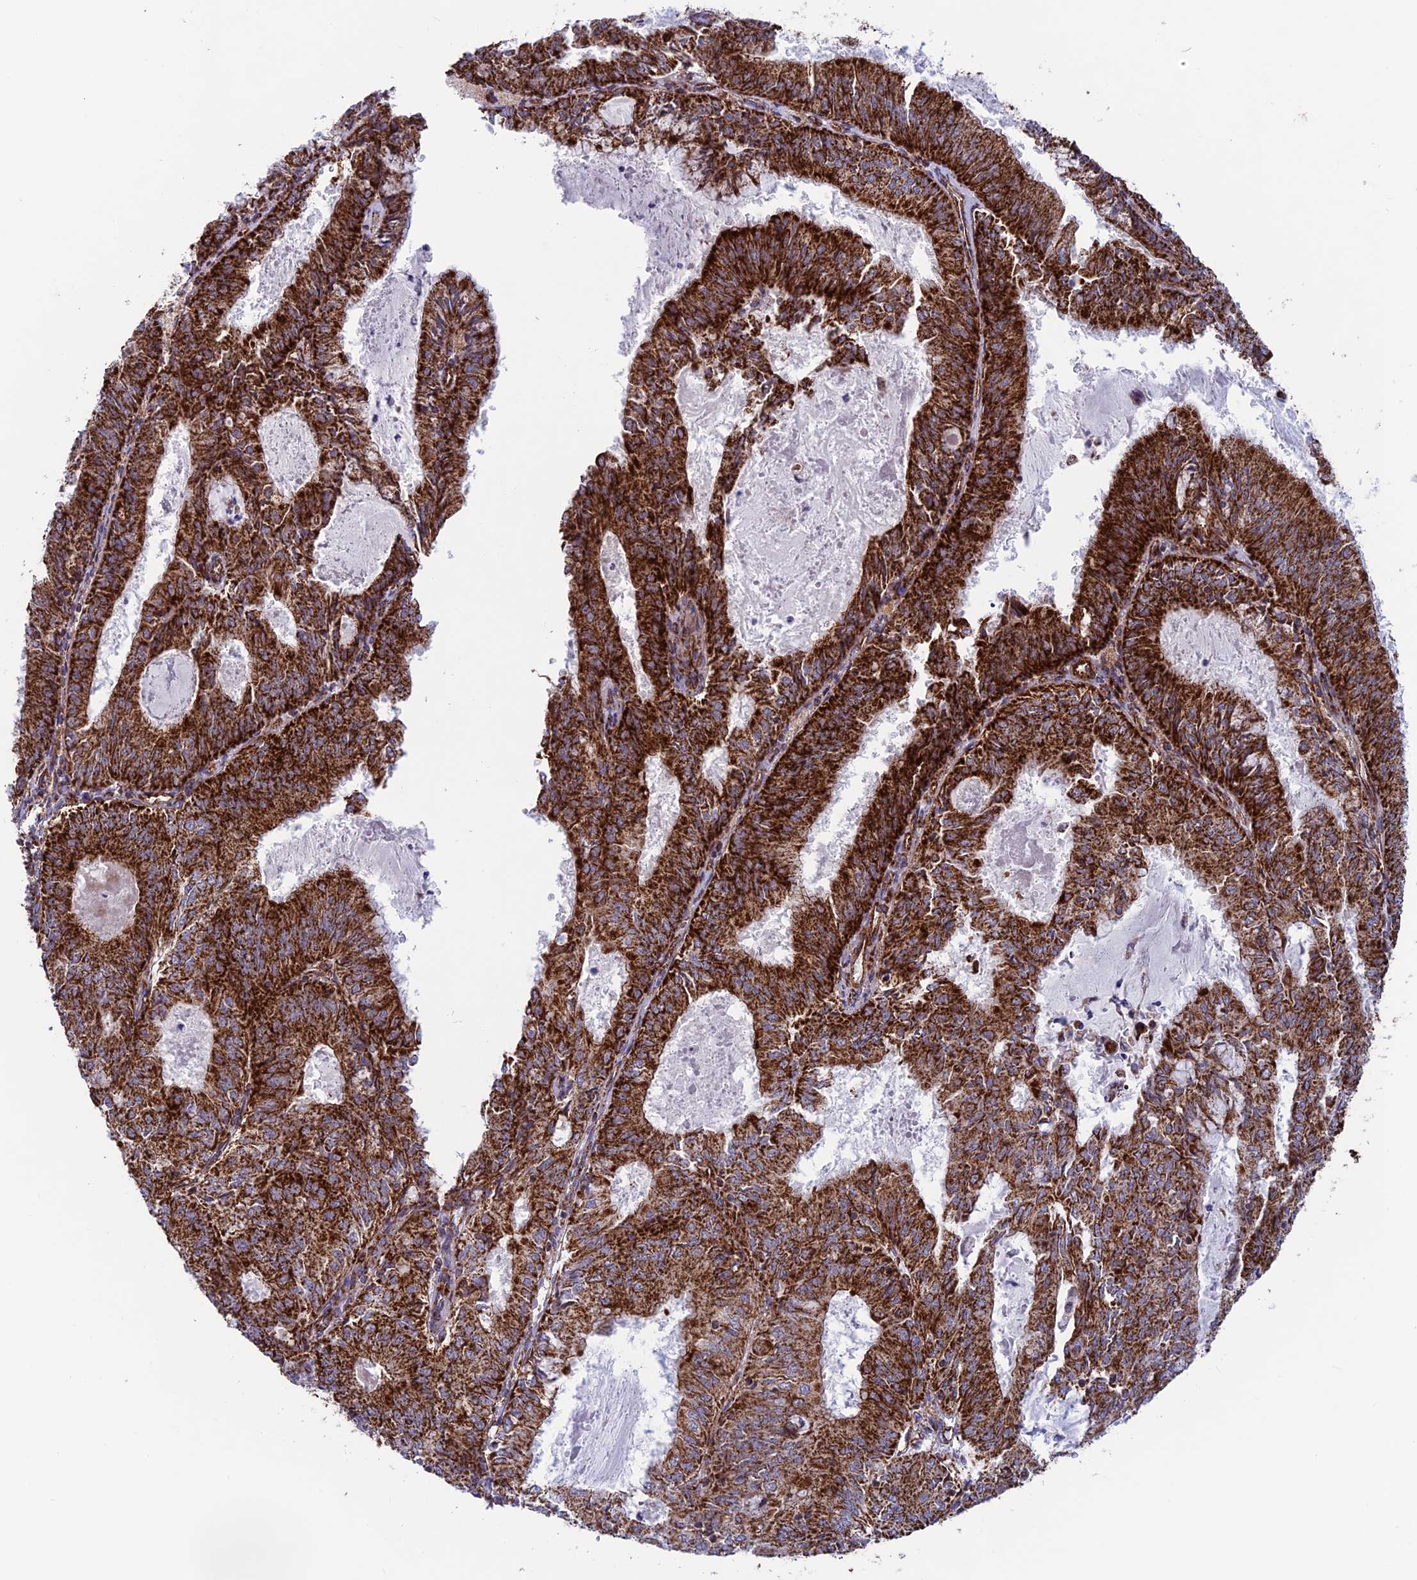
{"staining": {"intensity": "strong", "quantity": ">75%", "location": "cytoplasmic/membranous"}, "tissue": "endometrial cancer", "cell_type": "Tumor cells", "image_type": "cancer", "snomed": [{"axis": "morphology", "description": "Adenocarcinoma, NOS"}, {"axis": "topography", "description": "Endometrium"}], "caption": "The photomicrograph reveals staining of endometrial cancer, revealing strong cytoplasmic/membranous protein expression (brown color) within tumor cells. The staining was performed using DAB, with brown indicating positive protein expression. Nuclei are stained blue with hematoxylin.", "gene": "MRPS18B", "patient": {"sex": "female", "age": 57}}